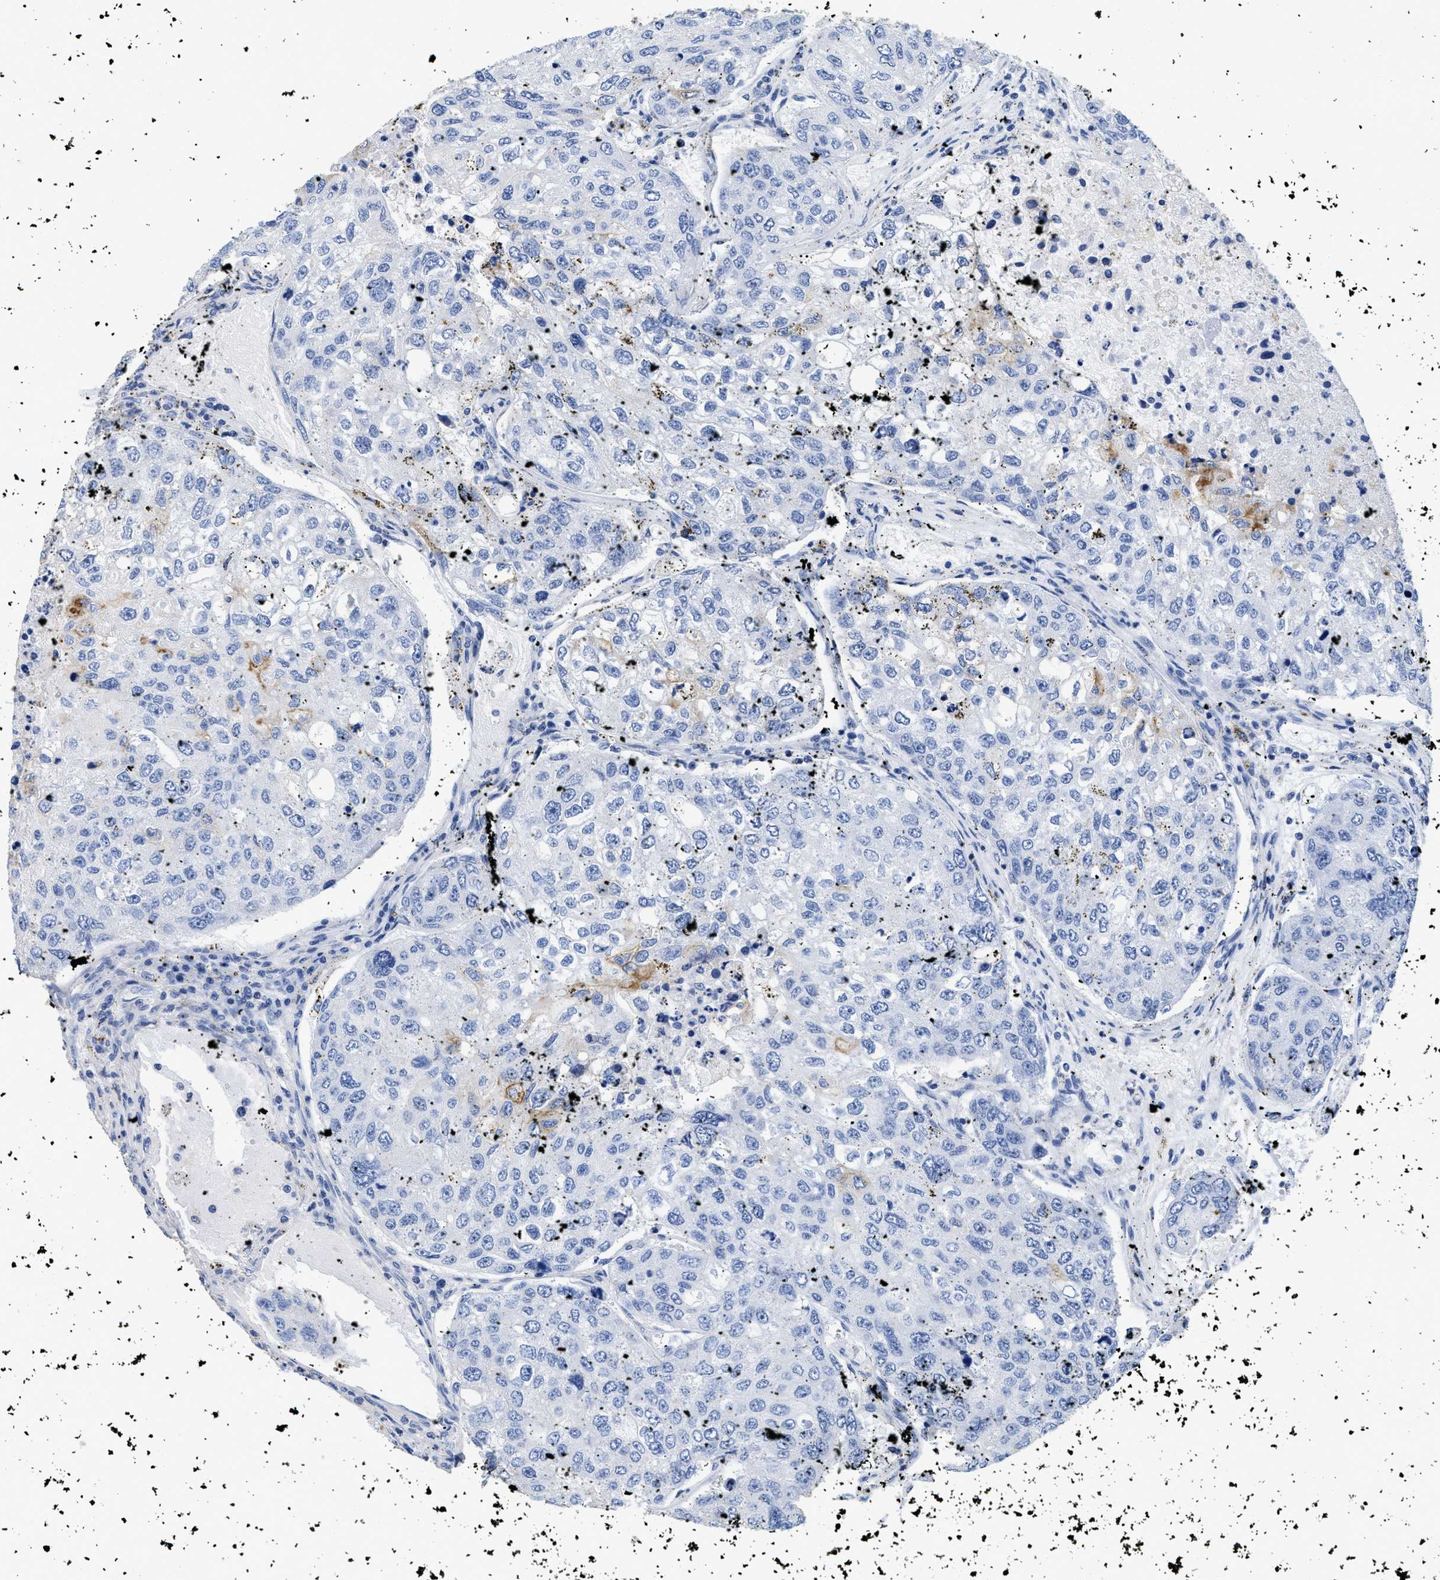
{"staining": {"intensity": "negative", "quantity": "none", "location": "none"}, "tissue": "urothelial cancer", "cell_type": "Tumor cells", "image_type": "cancer", "snomed": [{"axis": "morphology", "description": "Urothelial carcinoma, High grade"}, {"axis": "topography", "description": "Lymph node"}, {"axis": "topography", "description": "Urinary bladder"}], "caption": "This is an IHC micrograph of urothelial cancer. There is no positivity in tumor cells.", "gene": "DLC1", "patient": {"sex": "male", "age": 51}}